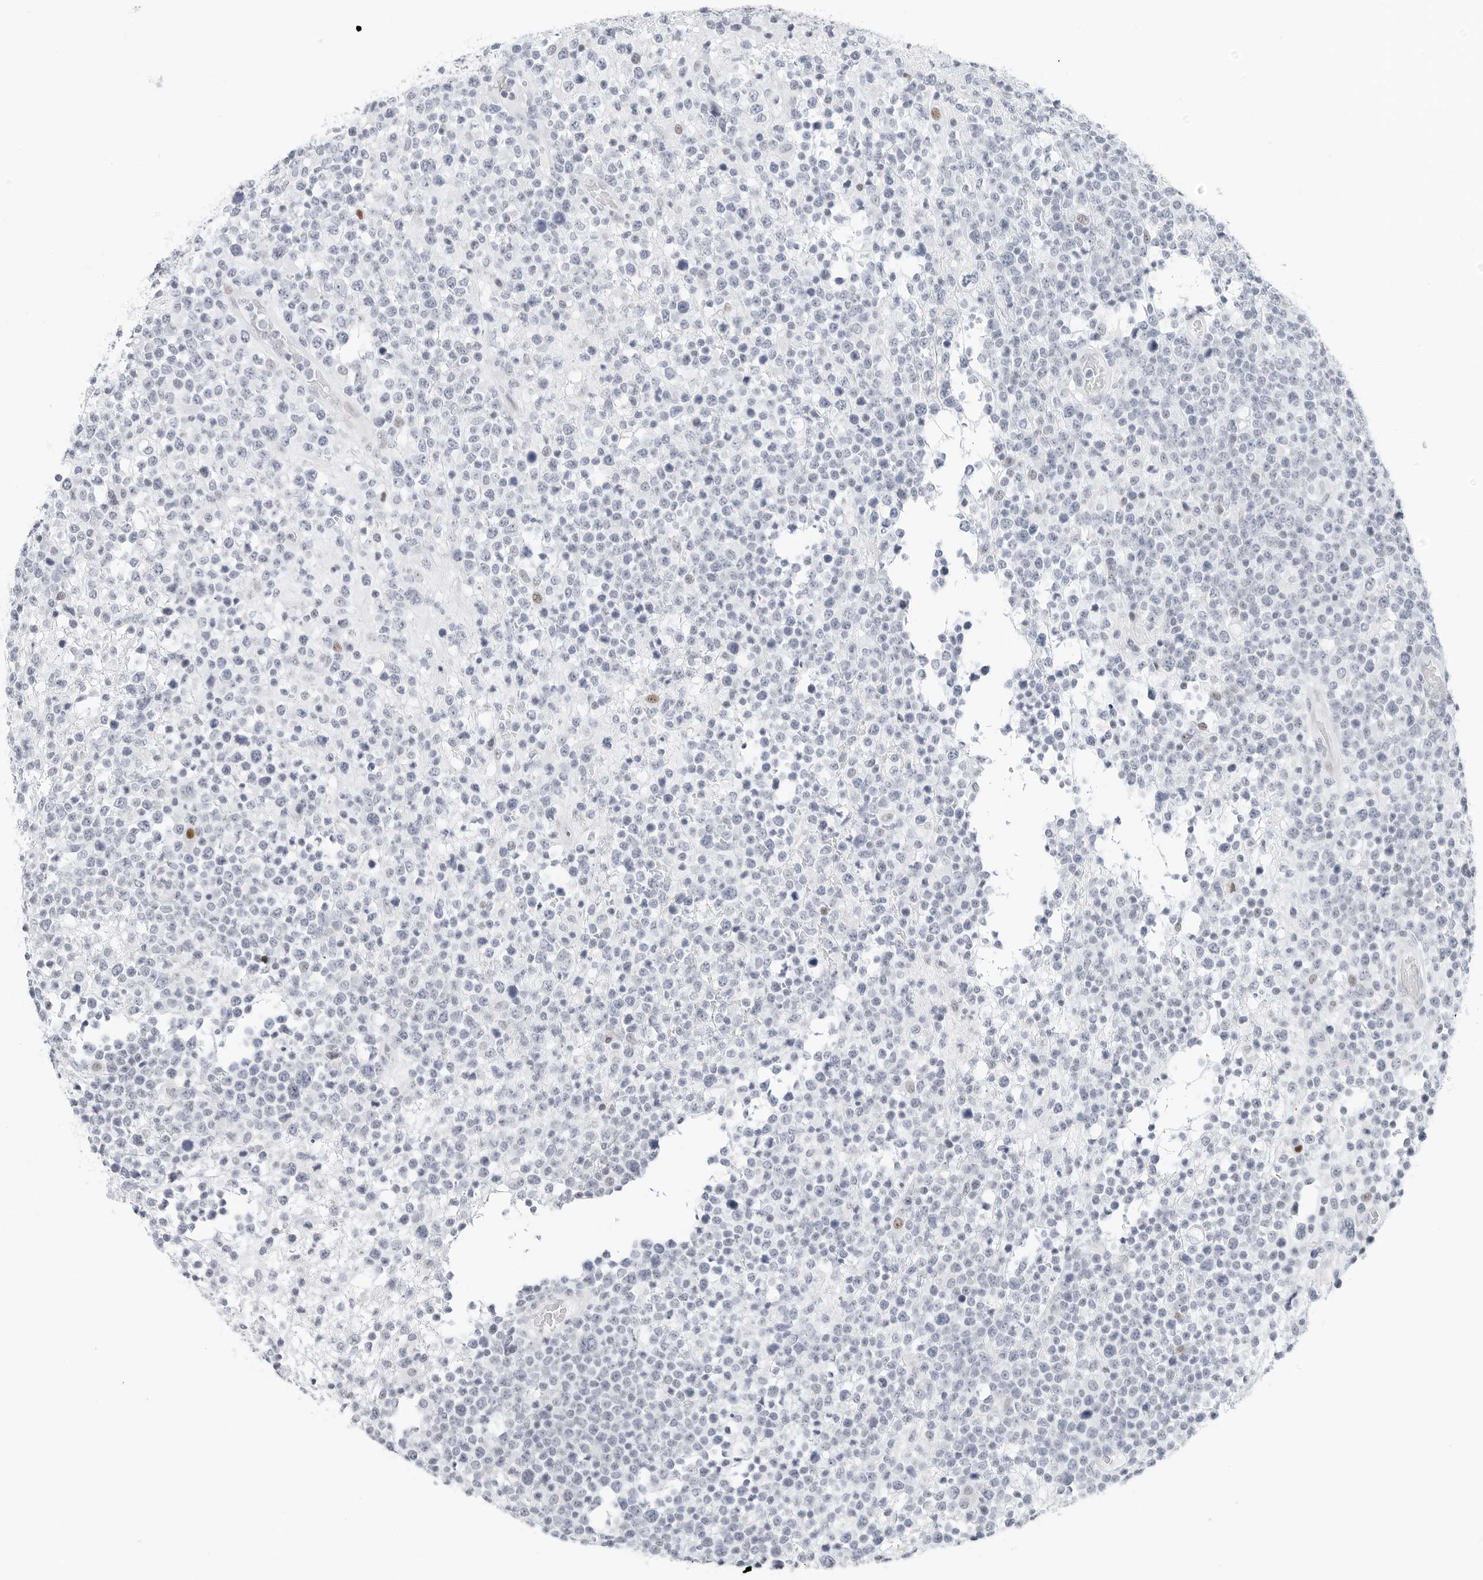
{"staining": {"intensity": "negative", "quantity": "none", "location": "none"}, "tissue": "lymphoma", "cell_type": "Tumor cells", "image_type": "cancer", "snomed": [{"axis": "morphology", "description": "Malignant lymphoma, non-Hodgkin's type, High grade"}, {"axis": "topography", "description": "Colon"}], "caption": "Immunohistochemical staining of lymphoma exhibits no significant expression in tumor cells.", "gene": "NTMT2", "patient": {"sex": "female", "age": 53}}